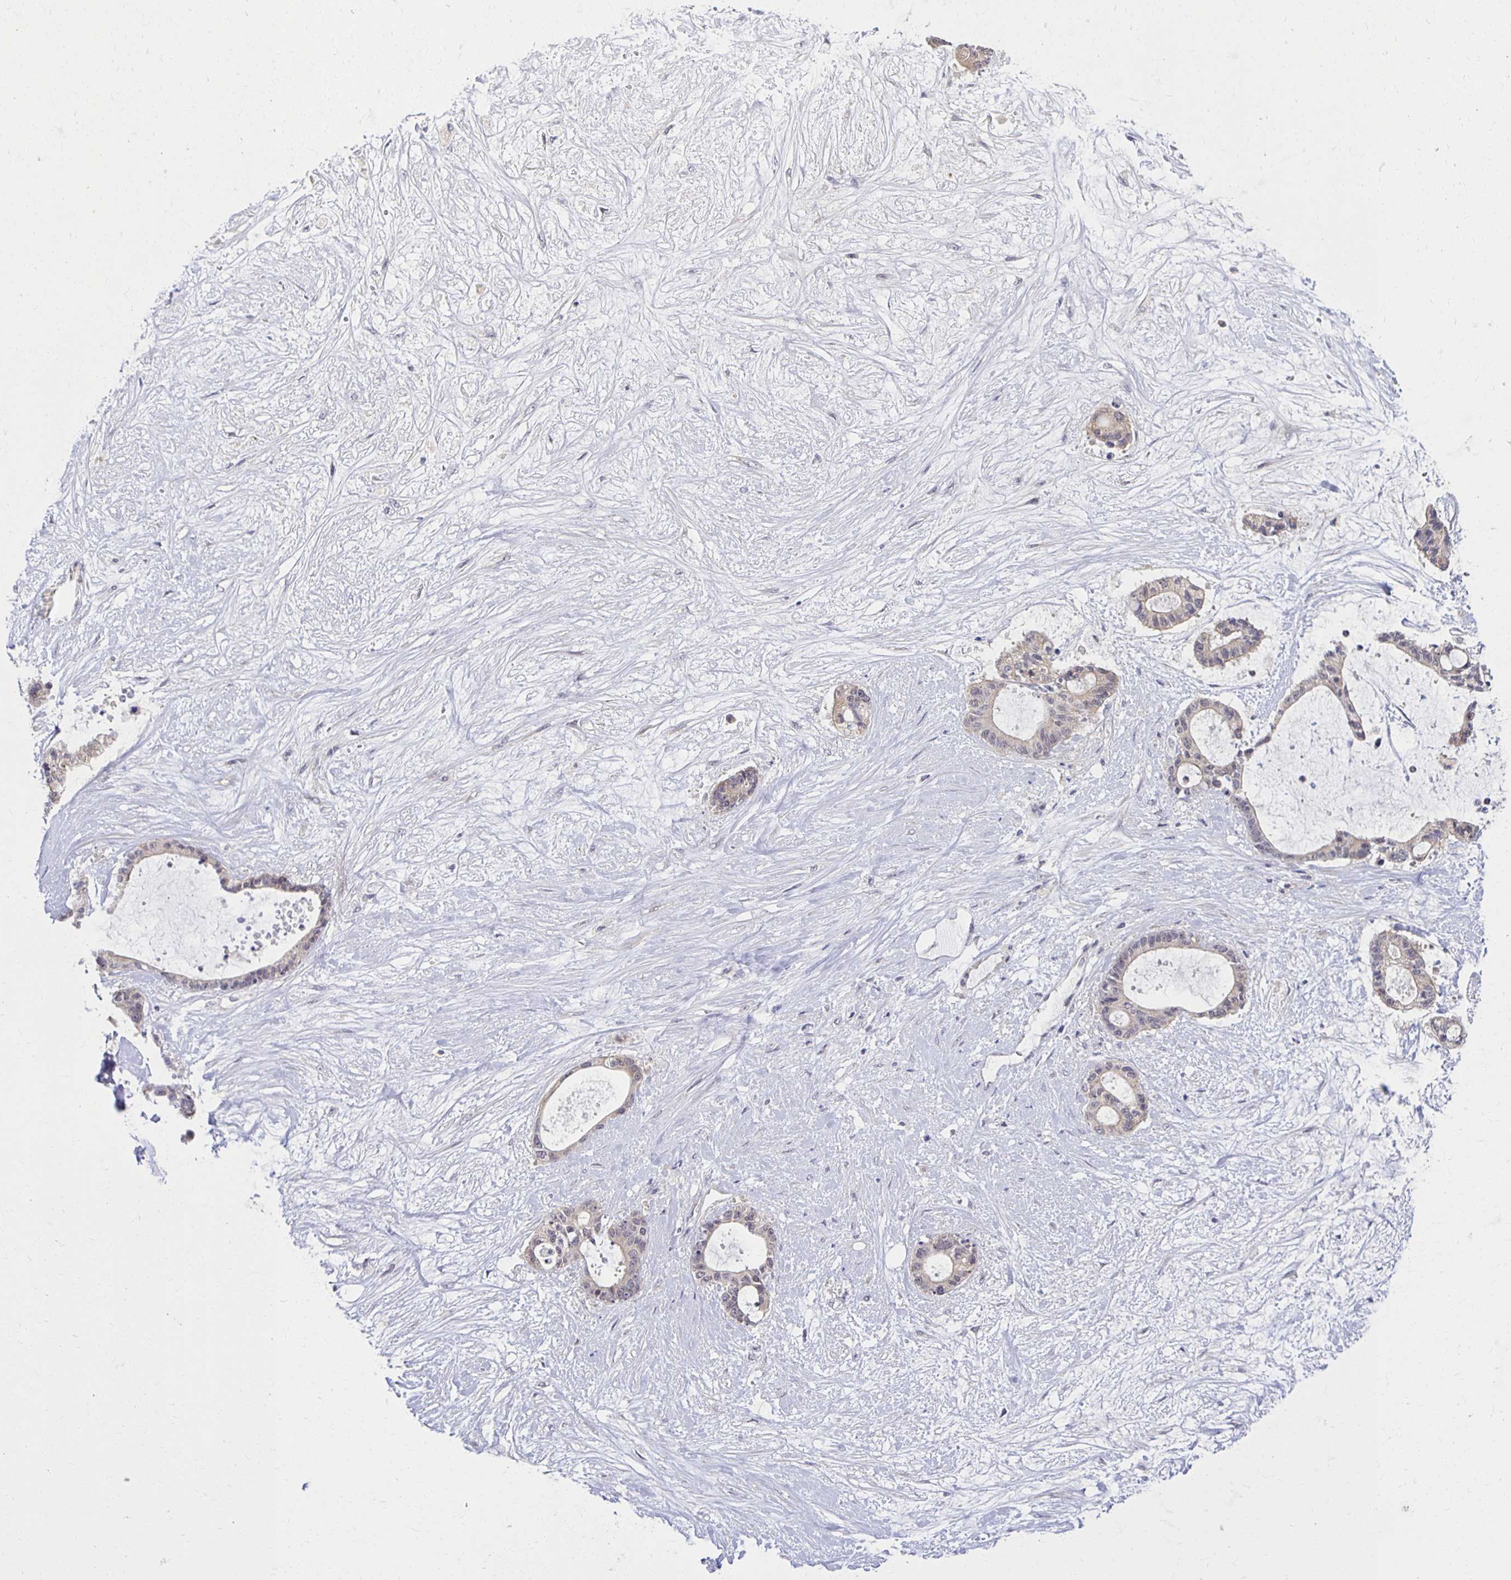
{"staining": {"intensity": "negative", "quantity": "none", "location": "none"}, "tissue": "liver cancer", "cell_type": "Tumor cells", "image_type": "cancer", "snomed": [{"axis": "morphology", "description": "Normal tissue, NOS"}, {"axis": "morphology", "description": "Cholangiocarcinoma"}, {"axis": "topography", "description": "Liver"}, {"axis": "topography", "description": "Peripheral nerve tissue"}], "caption": "Immunohistochemical staining of liver cholangiocarcinoma demonstrates no significant positivity in tumor cells. (DAB immunohistochemistry visualized using brightfield microscopy, high magnification).", "gene": "MIEN1", "patient": {"sex": "female", "age": 73}}